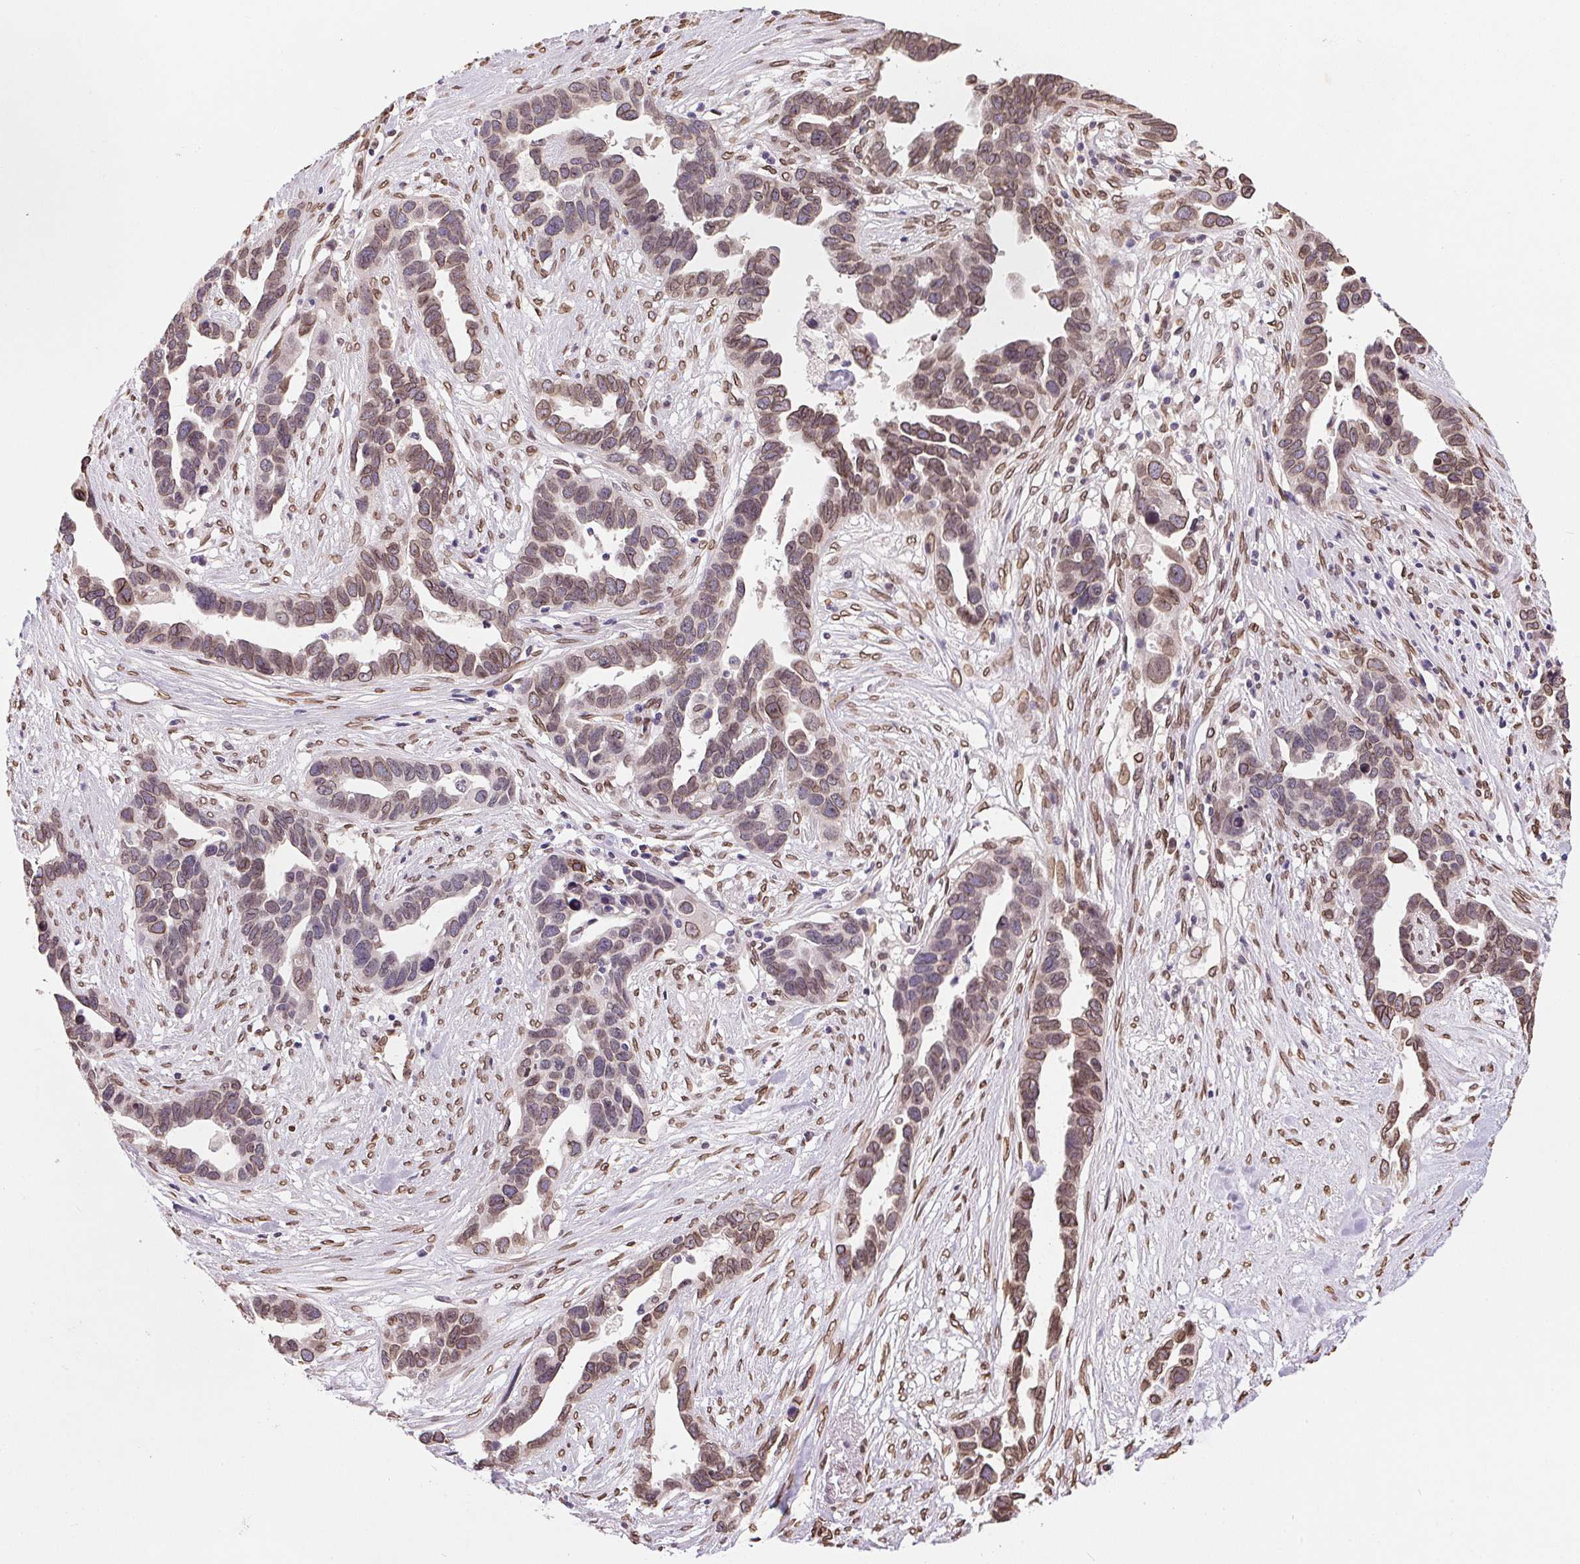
{"staining": {"intensity": "moderate", "quantity": ">75%", "location": "cytoplasmic/membranous,nuclear"}, "tissue": "ovarian cancer", "cell_type": "Tumor cells", "image_type": "cancer", "snomed": [{"axis": "morphology", "description": "Cystadenocarcinoma, serous, NOS"}, {"axis": "topography", "description": "Ovary"}], "caption": "Tumor cells display medium levels of moderate cytoplasmic/membranous and nuclear staining in approximately >75% of cells in ovarian cancer.", "gene": "TMEM175", "patient": {"sex": "female", "age": 54}}